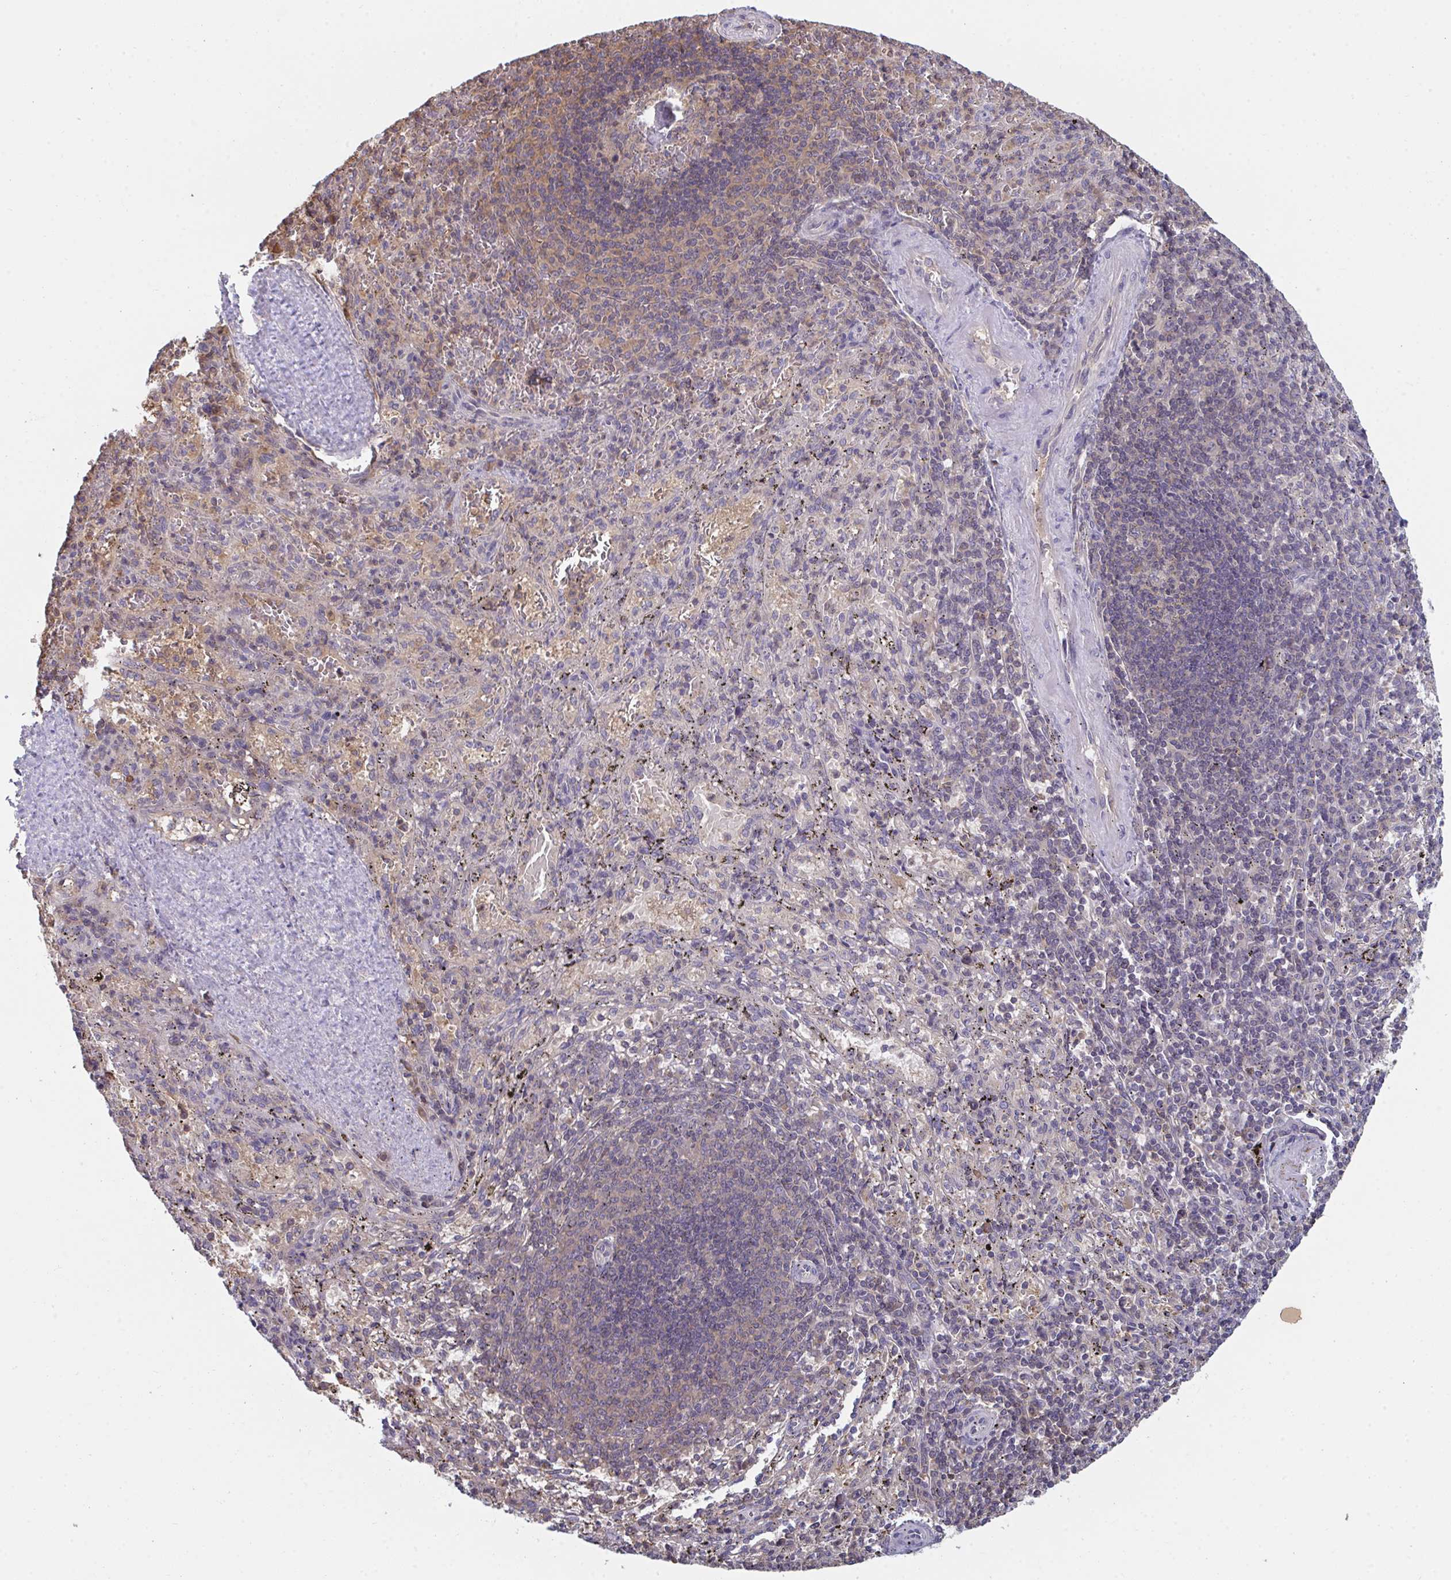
{"staining": {"intensity": "moderate", "quantity": "25%-75%", "location": "cytoplasmic/membranous"}, "tissue": "spleen", "cell_type": "Cells in red pulp", "image_type": "normal", "snomed": [{"axis": "morphology", "description": "Normal tissue, NOS"}, {"axis": "topography", "description": "Spleen"}], "caption": "Protein positivity by immunohistochemistry displays moderate cytoplasmic/membranous positivity in about 25%-75% of cells in red pulp in normal spleen.", "gene": "TTC9C", "patient": {"sex": "male", "age": 57}}